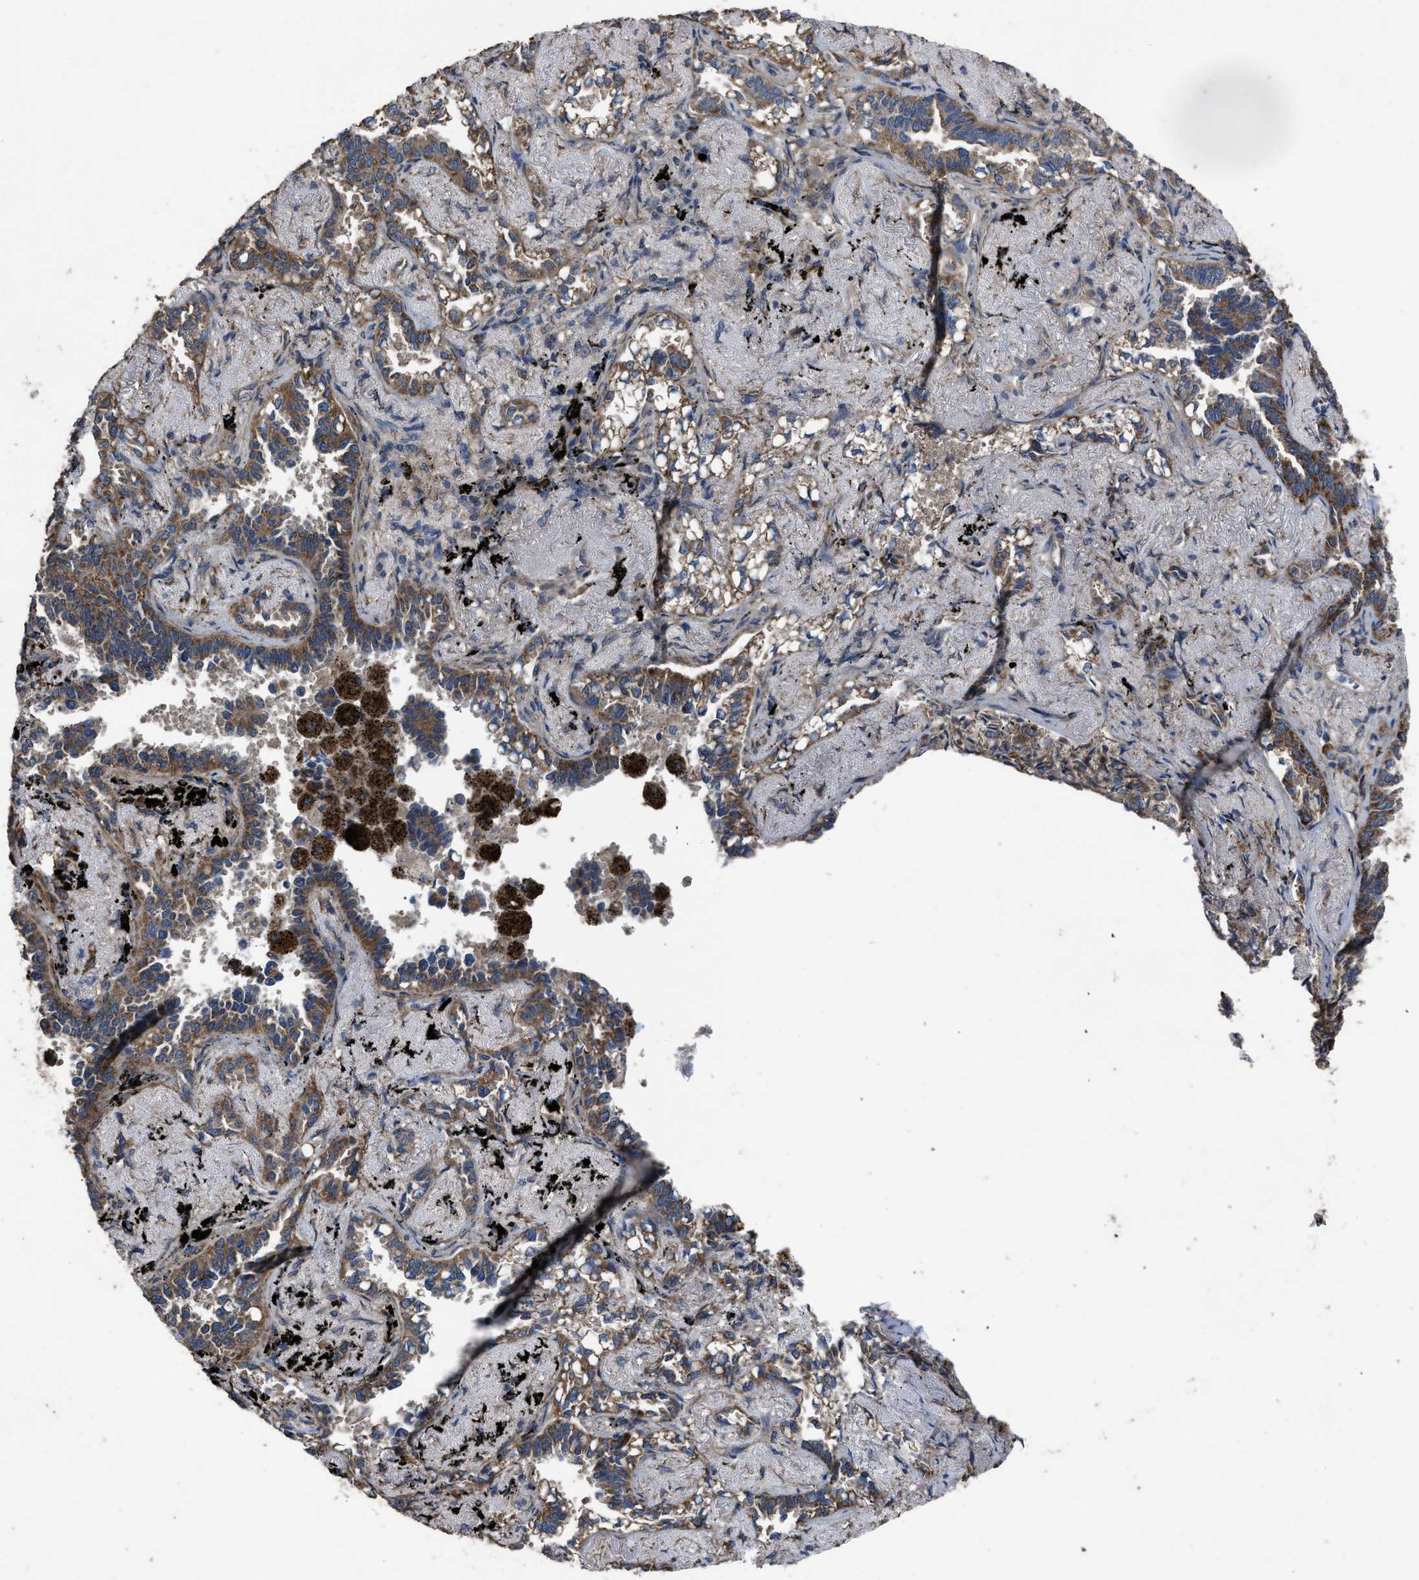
{"staining": {"intensity": "moderate", "quantity": ">75%", "location": "cytoplasmic/membranous"}, "tissue": "lung cancer", "cell_type": "Tumor cells", "image_type": "cancer", "snomed": [{"axis": "morphology", "description": "Adenocarcinoma, NOS"}, {"axis": "topography", "description": "Lung"}], "caption": "A high-resolution micrograph shows IHC staining of lung cancer (adenocarcinoma), which reveals moderate cytoplasmic/membranous staining in about >75% of tumor cells.", "gene": "ARL6", "patient": {"sex": "male", "age": 59}}